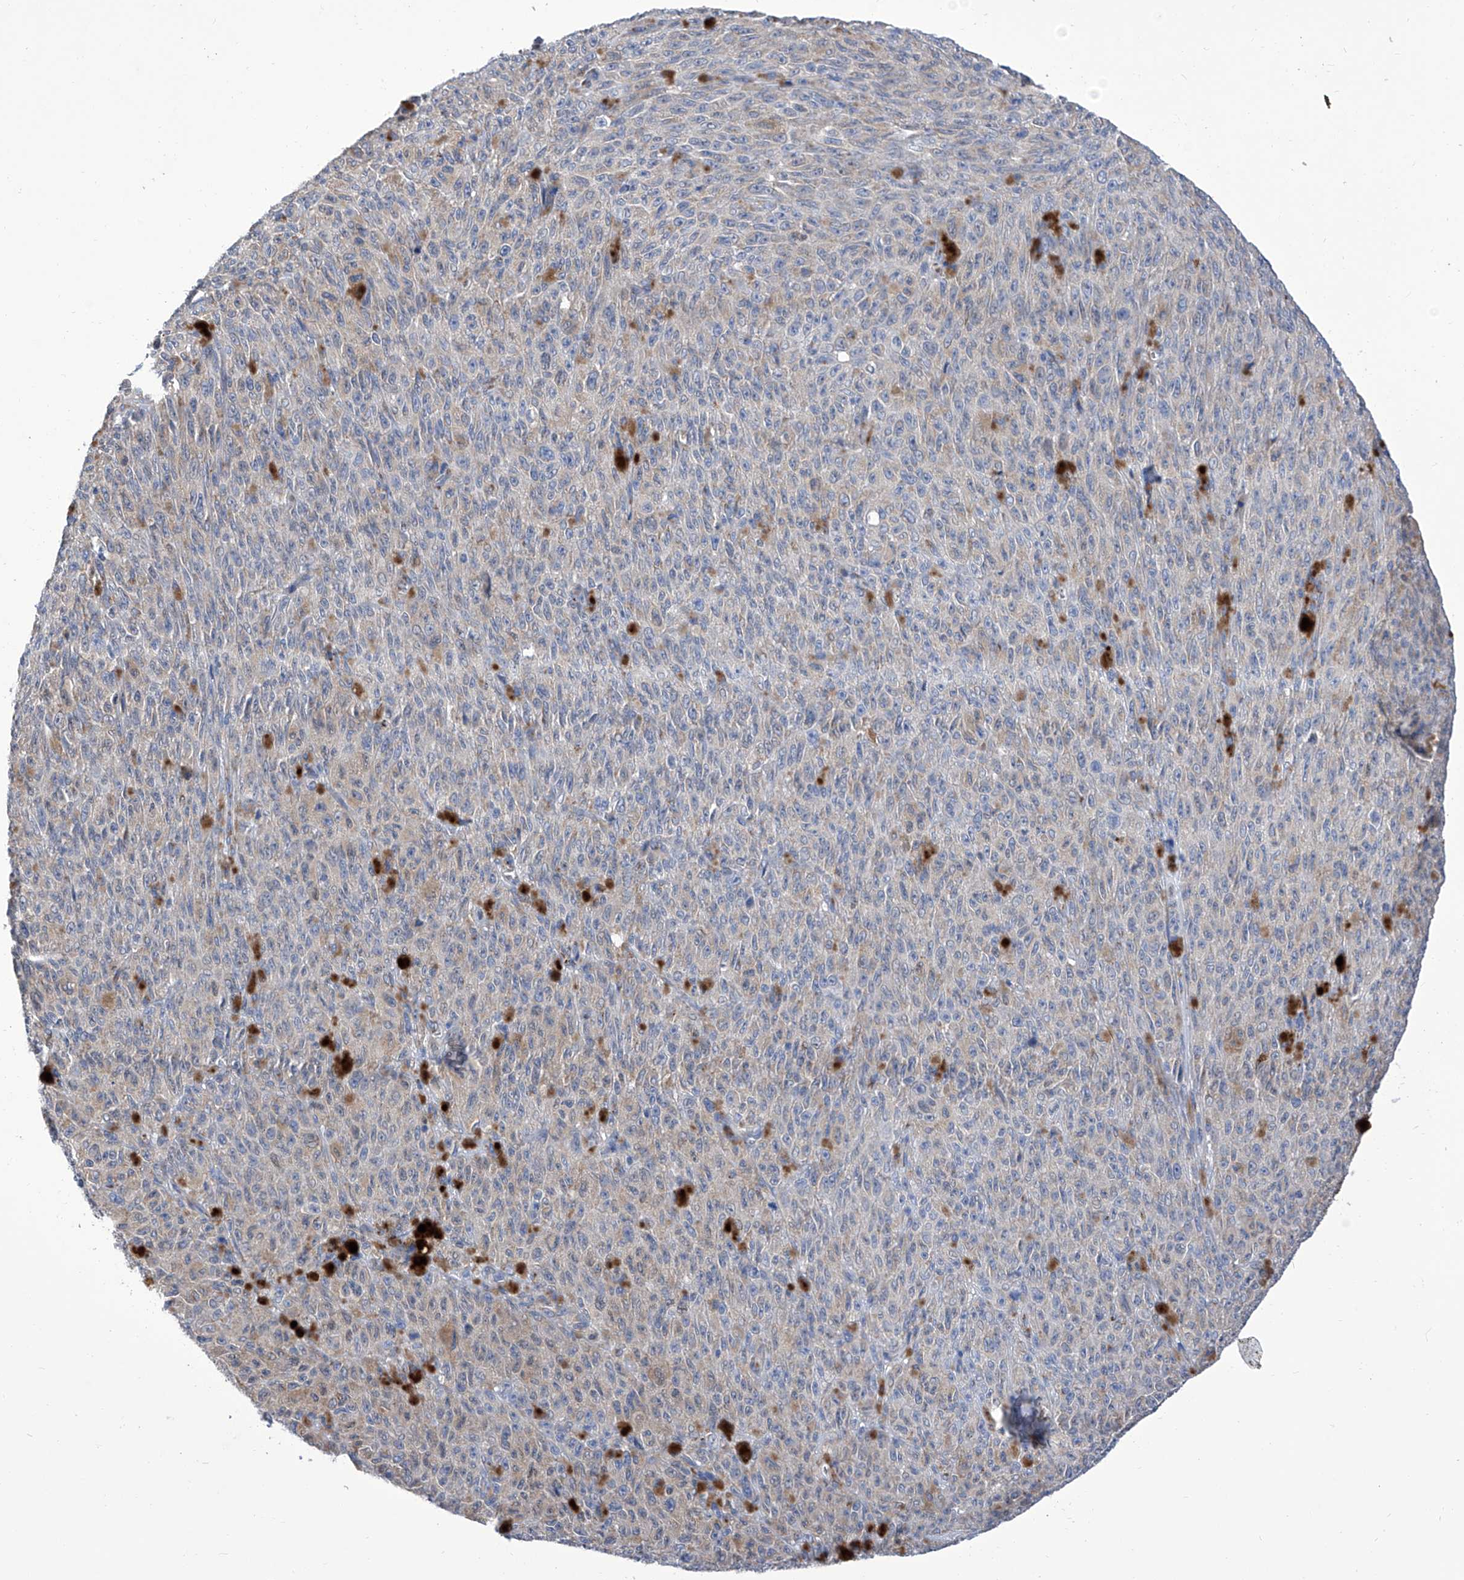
{"staining": {"intensity": "negative", "quantity": "none", "location": "none"}, "tissue": "melanoma", "cell_type": "Tumor cells", "image_type": "cancer", "snomed": [{"axis": "morphology", "description": "Malignant melanoma, NOS"}, {"axis": "topography", "description": "Skin"}], "caption": "The image exhibits no staining of tumor cells in malignant melanoma.", "gene": "TJAP1", "patient": {"sex": "female", "age": 82}}